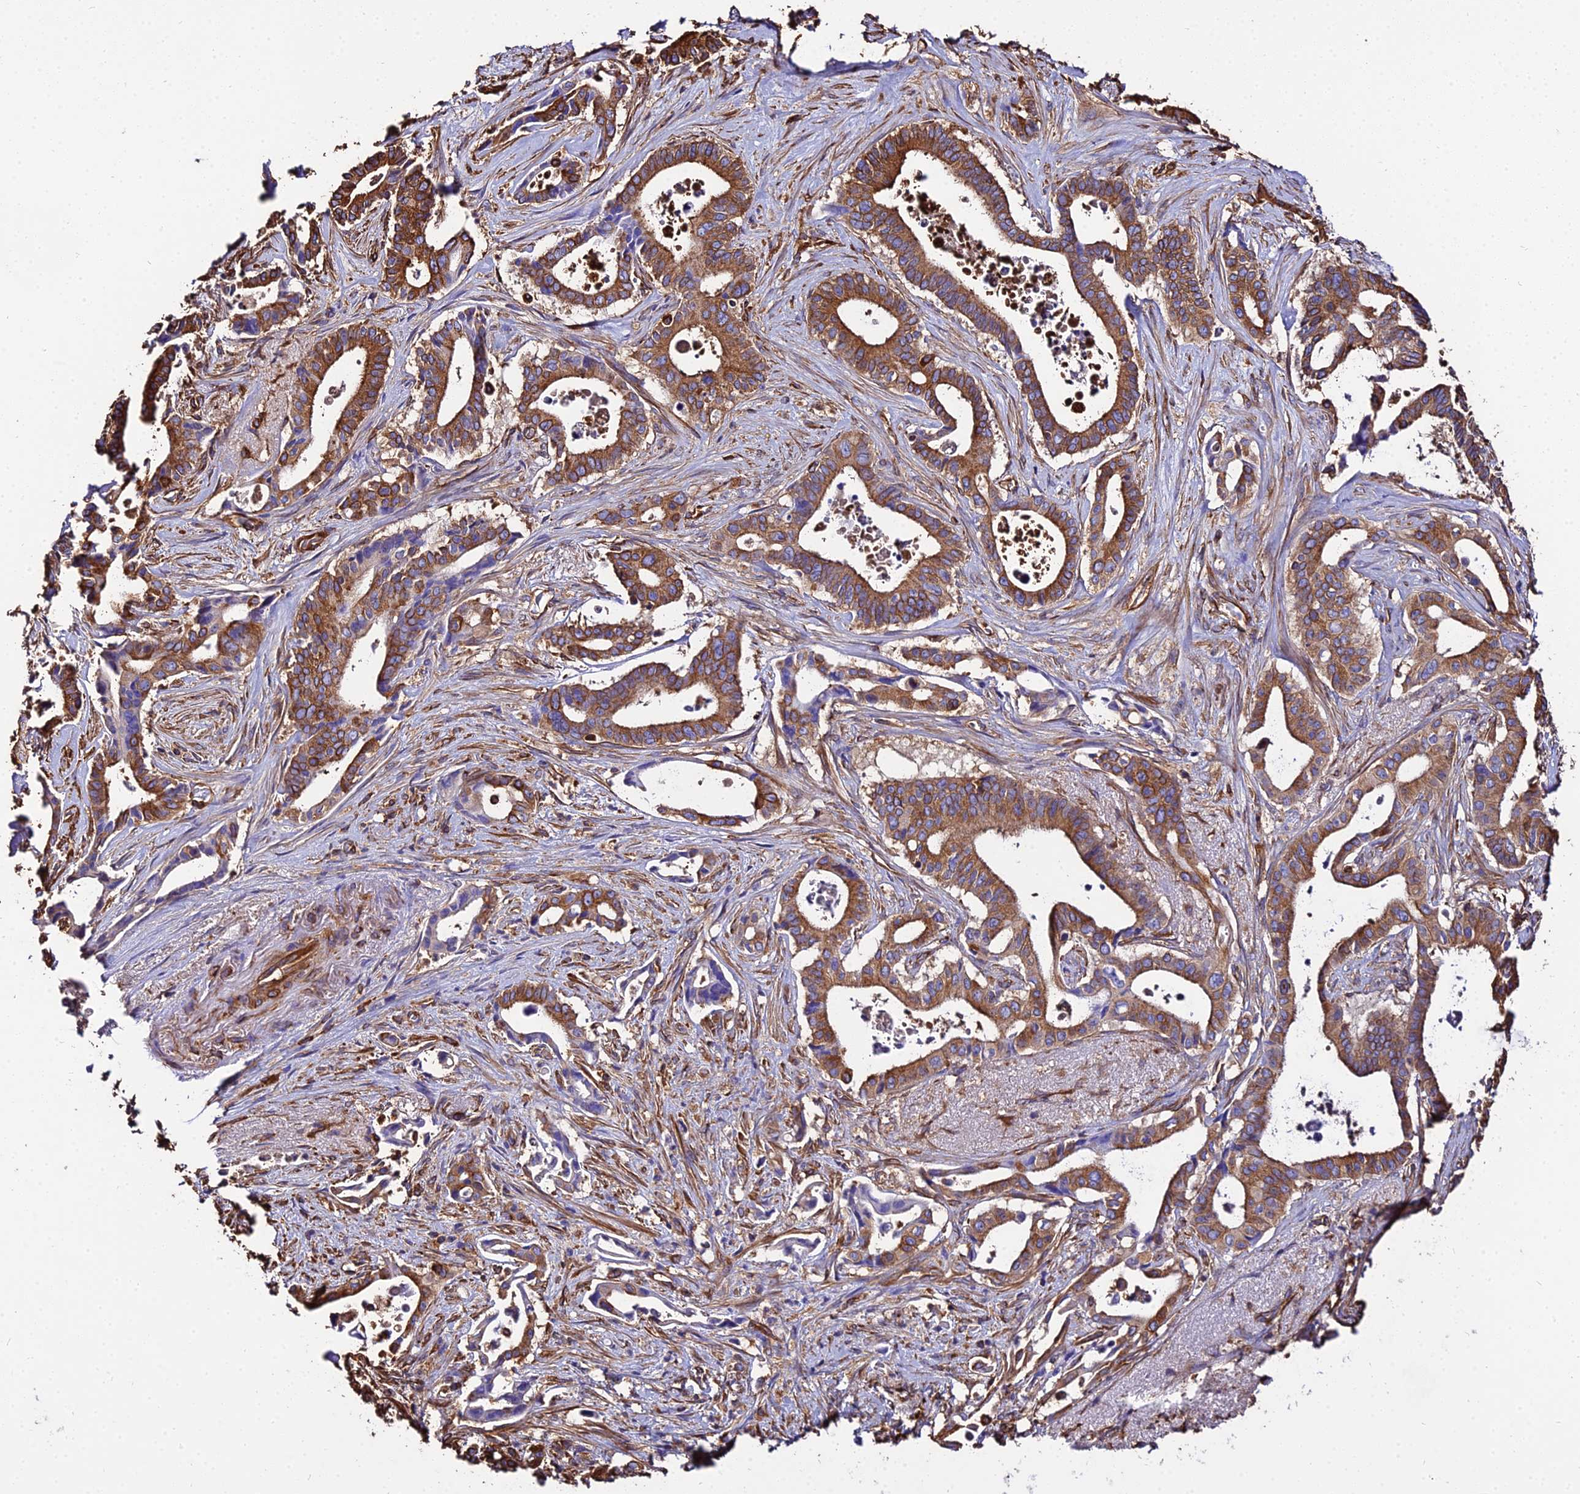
{"staining": {"intensity": "moderate", "quantity": ">75%", "location": "cytoplasmic/membranous"}, "tissue": "pancreatic cancer", "cell_type": "Tumor cells", "image_type": "cancer", "snomed": [{"axis": "morphology", "description": "Adenocarcinoma, NOS"}, {"axis": "topography", "description": "Pancreas"}], "caption": "Adenocarcinoma (pancreatic) was stained to show a protein in brown. There is medium levels of moderate cytoplasmic/membranous expression in approximately >75% of tumor cells.", "gene": "TUBA3D", "patient": {"sex": "female", "age": 77}}